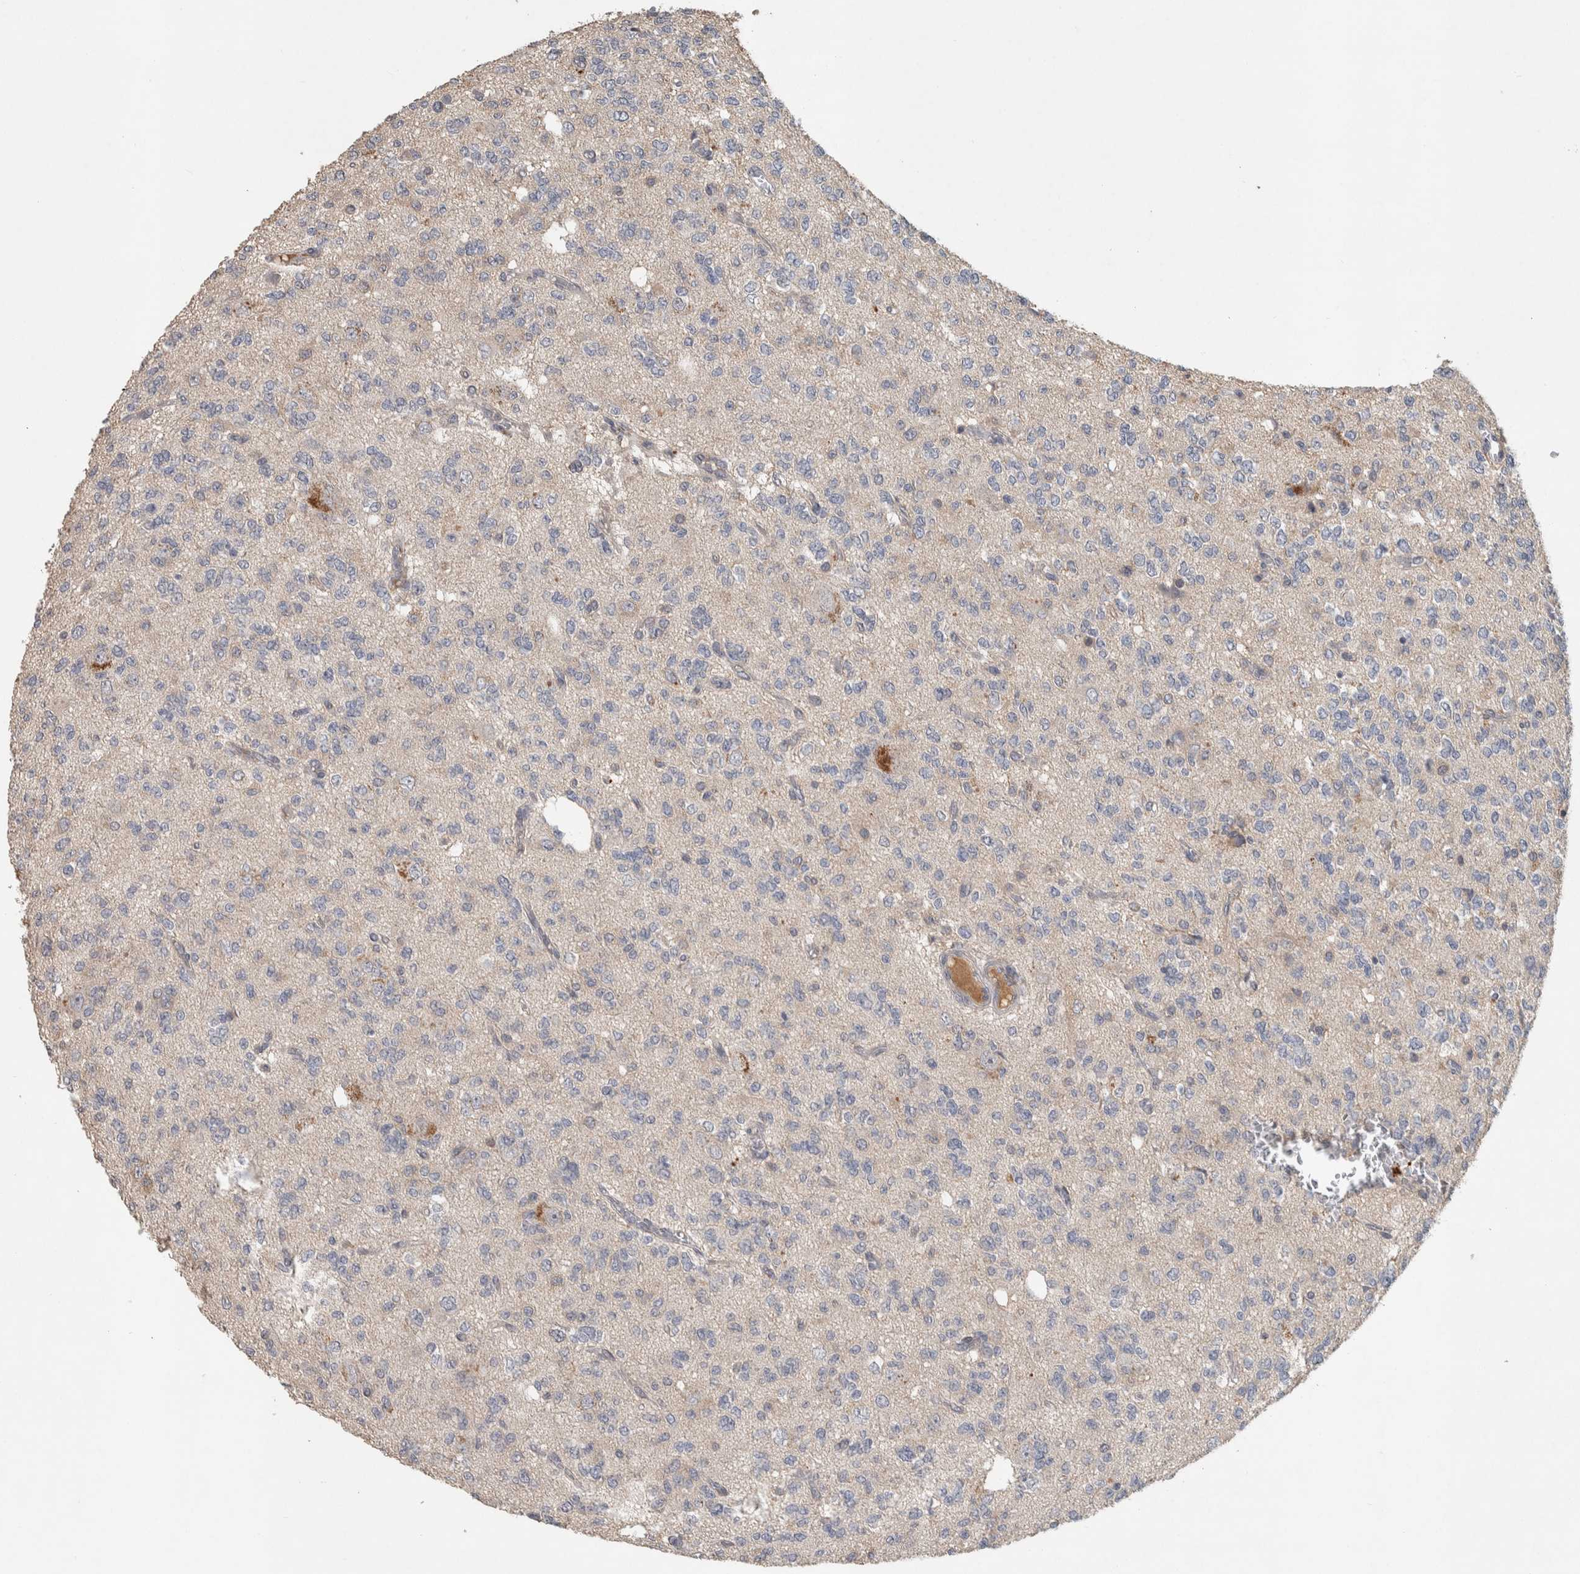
{"staining": {"intensity": "weak", "quantity": "<25%", "location": "cytoplasmic/membranous"}, "tissue": "glioma", "cell_type": "Tumor cells", "image_type": "cancer", "snomed": [{"axis": "morphology", "description": "Glioma, malignant, Low grade"}, {"axis": "topography", "description": "Brain"}], "caption": "Immunohistochemistry (IHC) micrograph of human glioma stained for a protein (brown), which exhibits no staining in tumor cells.", "gene": "CHRM3", "patient": {"sex": "male", "age": 38}}